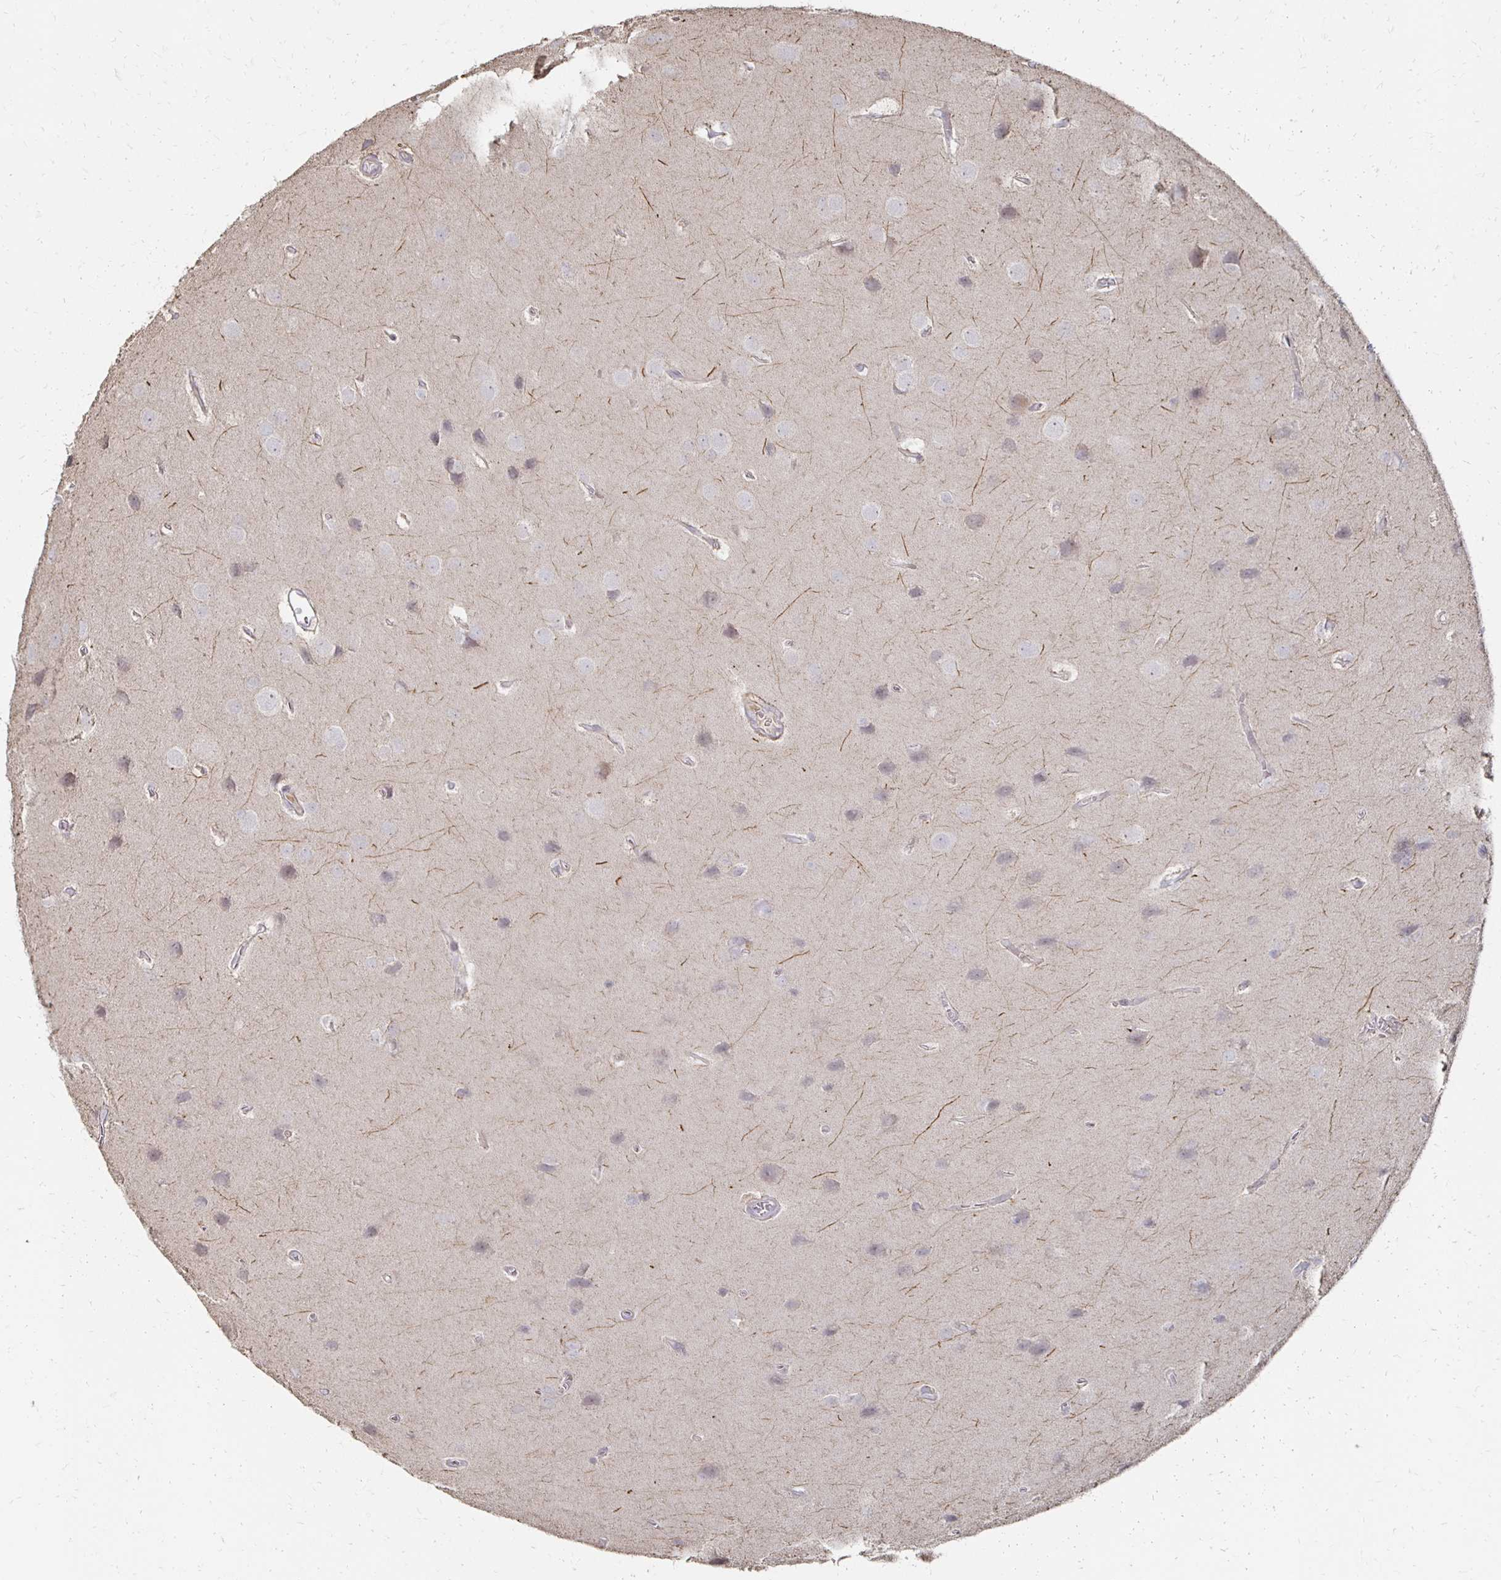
{"staining": {"intensity": "negative", "quantity": "none", "location": "none"}, "tissue": "glioma", "cell_type": "Tumor cells", "image_type": "cancer", "snomed": [{"axis": "morphology", "description": "Glioma, malignant, Low grade"}, {"axis": "topography", "description": "Brain"}], "caption": "Malignant glioma (low-grade) was stained to show a protein in brown. There is no significant staining in tumor cells. (DAB immunohistochemistry, high magnification).", "gene": "ZNF727", "patient": {"sex": "female", "age": 34}}